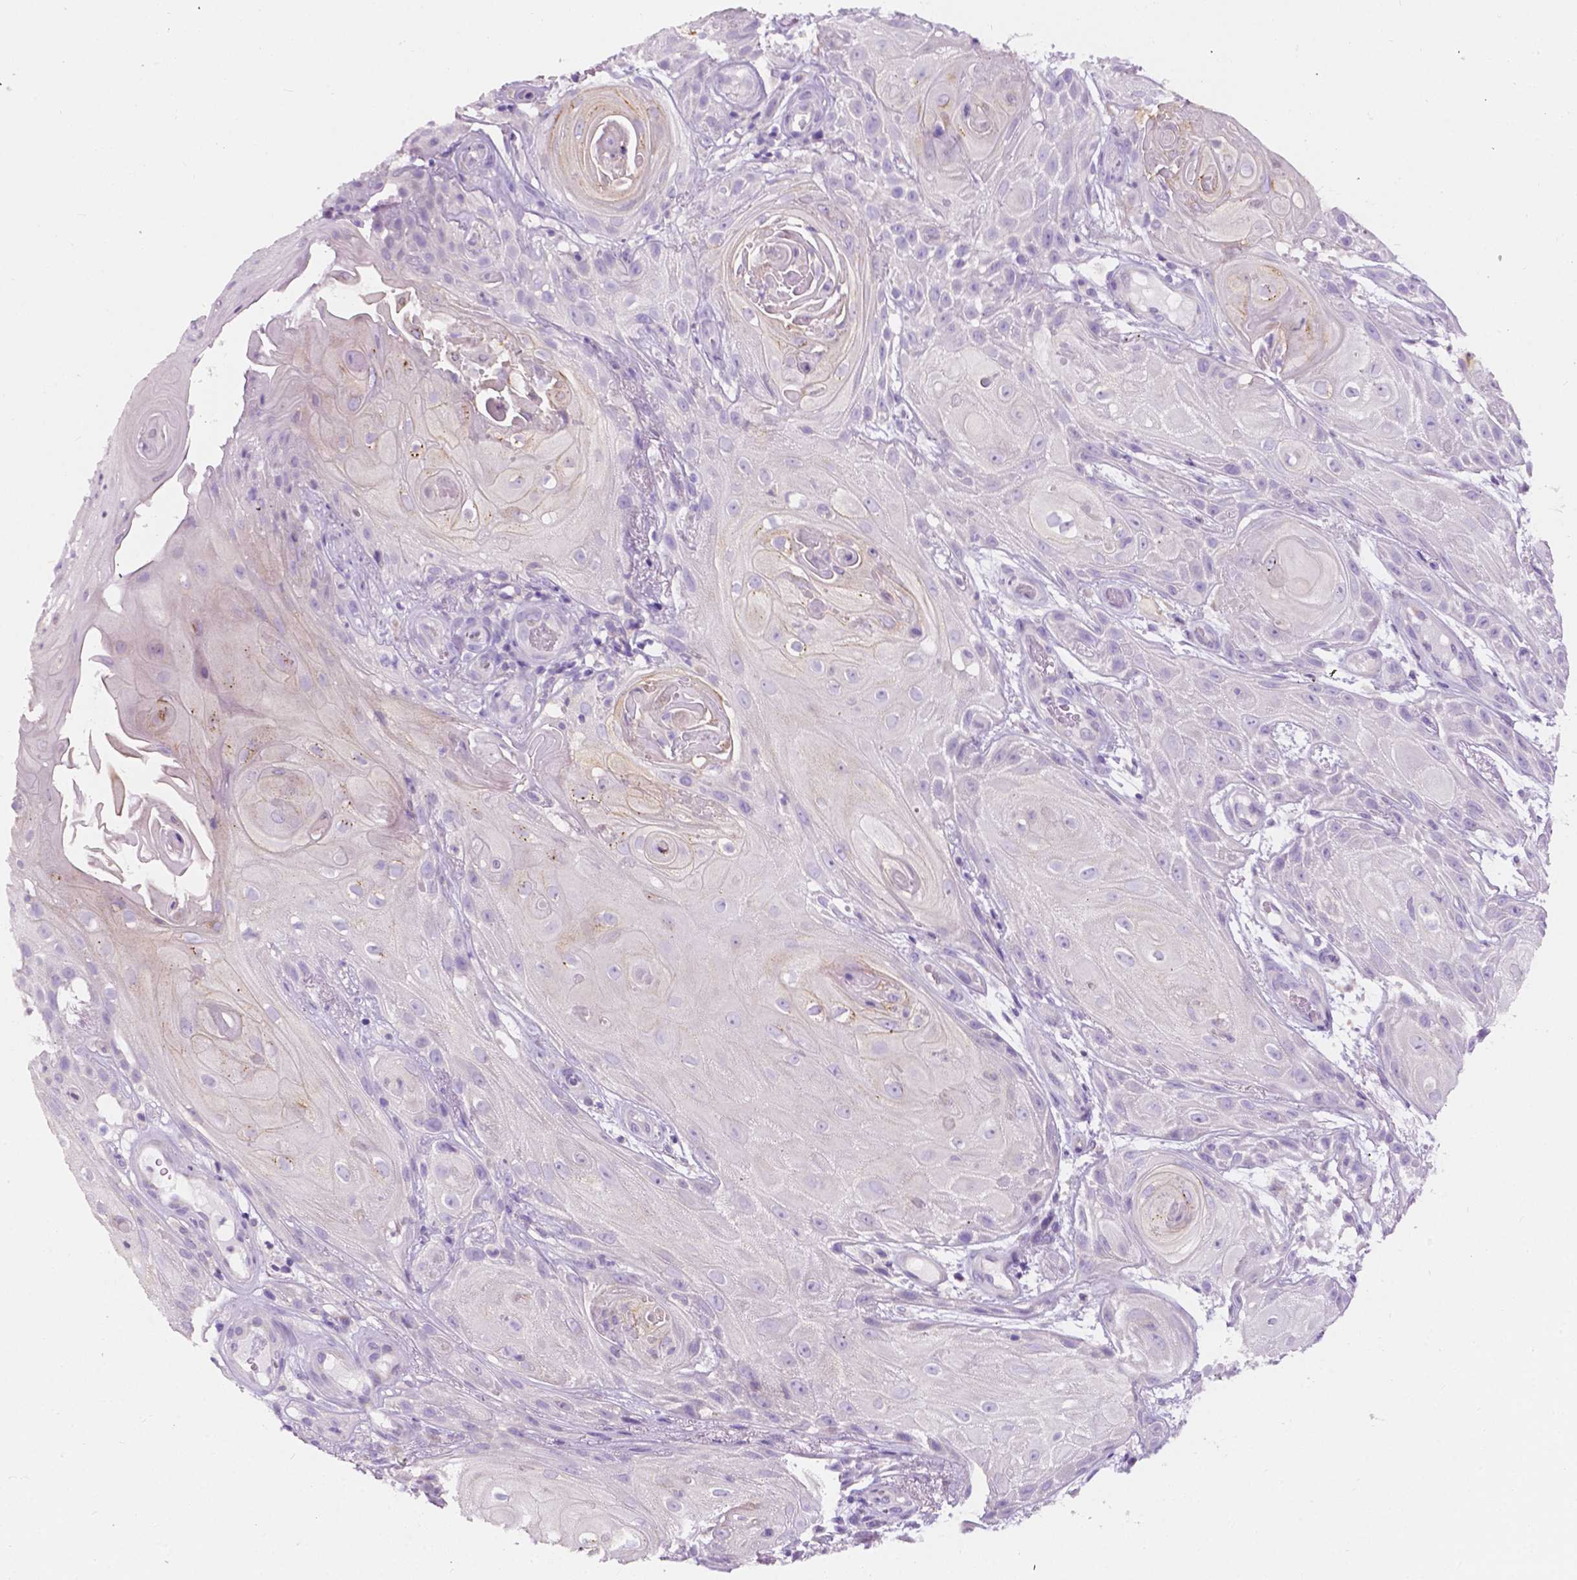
{"staining": {"intensity": "negative", "quantity": "none", "location": "none"}, "tissue": "skin cancer", "cell_type": "Tumor cells", "image_type": "cancer", "snomed": [{"axis": "morphology", "description": "Squamous cell carcinoma, NOS"}, {"axis": "topography", "description": "Skin"}], "caption": "The histopathology image demonstrates no staining of tumor cells in skin cancer.", "gene": "SIRT2", "patient": {"sex": "male", "age": 62}}